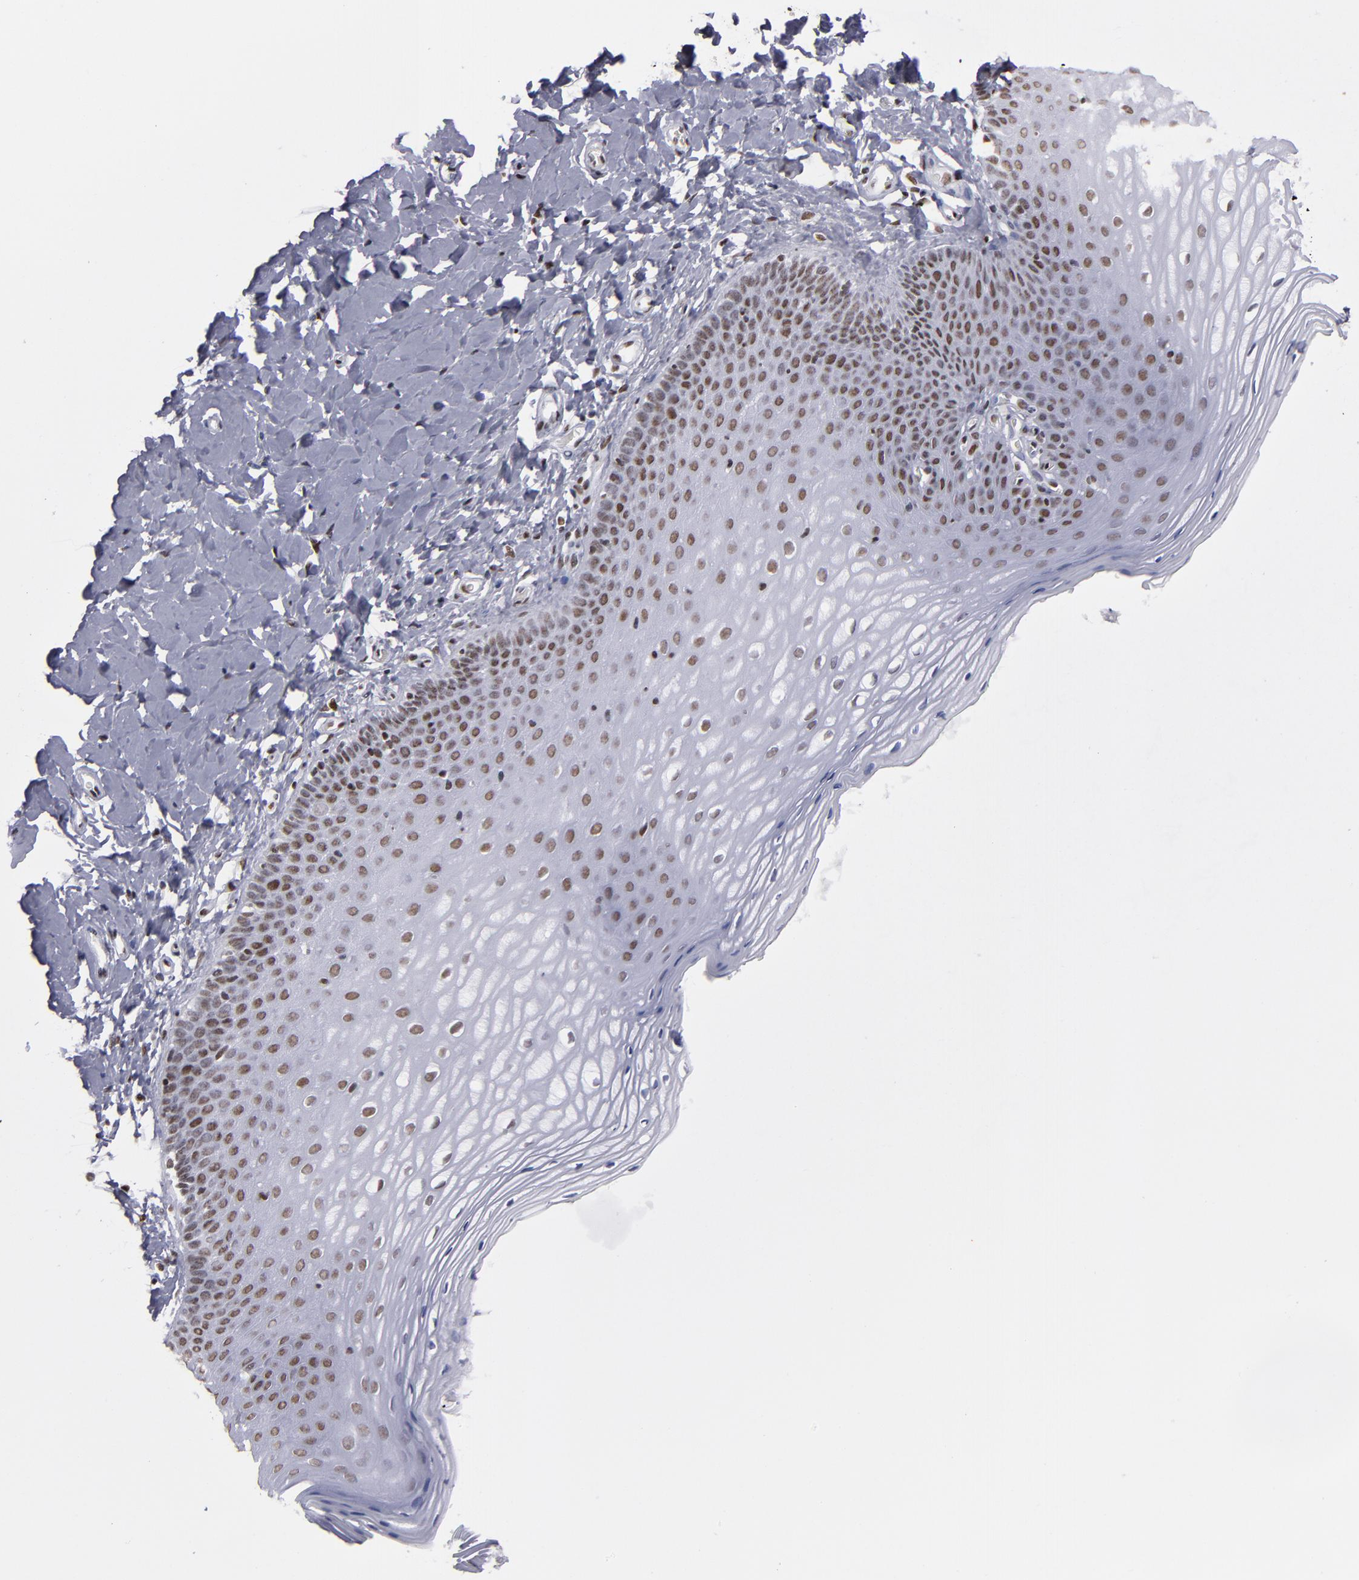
{"staining": {"intensity": "moderate", "quantity": ">75%", "location": "nuclear"}, "tissue": "vagina", "cell_type": "Squamous epithelial cells", "image_type": "normal", "snomed": [{"axis": "morphology", "description": "Normal tissue, NOS"}, {"axis": "topography", "description": "Vagina"}], "caption": "Moderate nuclear protein staining is seen in about >75% of squamous epithelial cells in vagina. The staining was performed using DAB (3,3'-diaminobenzidine), with brown indicating positive protein expression. Nuclei are stained blue with hematoxylin.", "gene": "TERF2", "patient": {"sex": "female", "age": 55}}